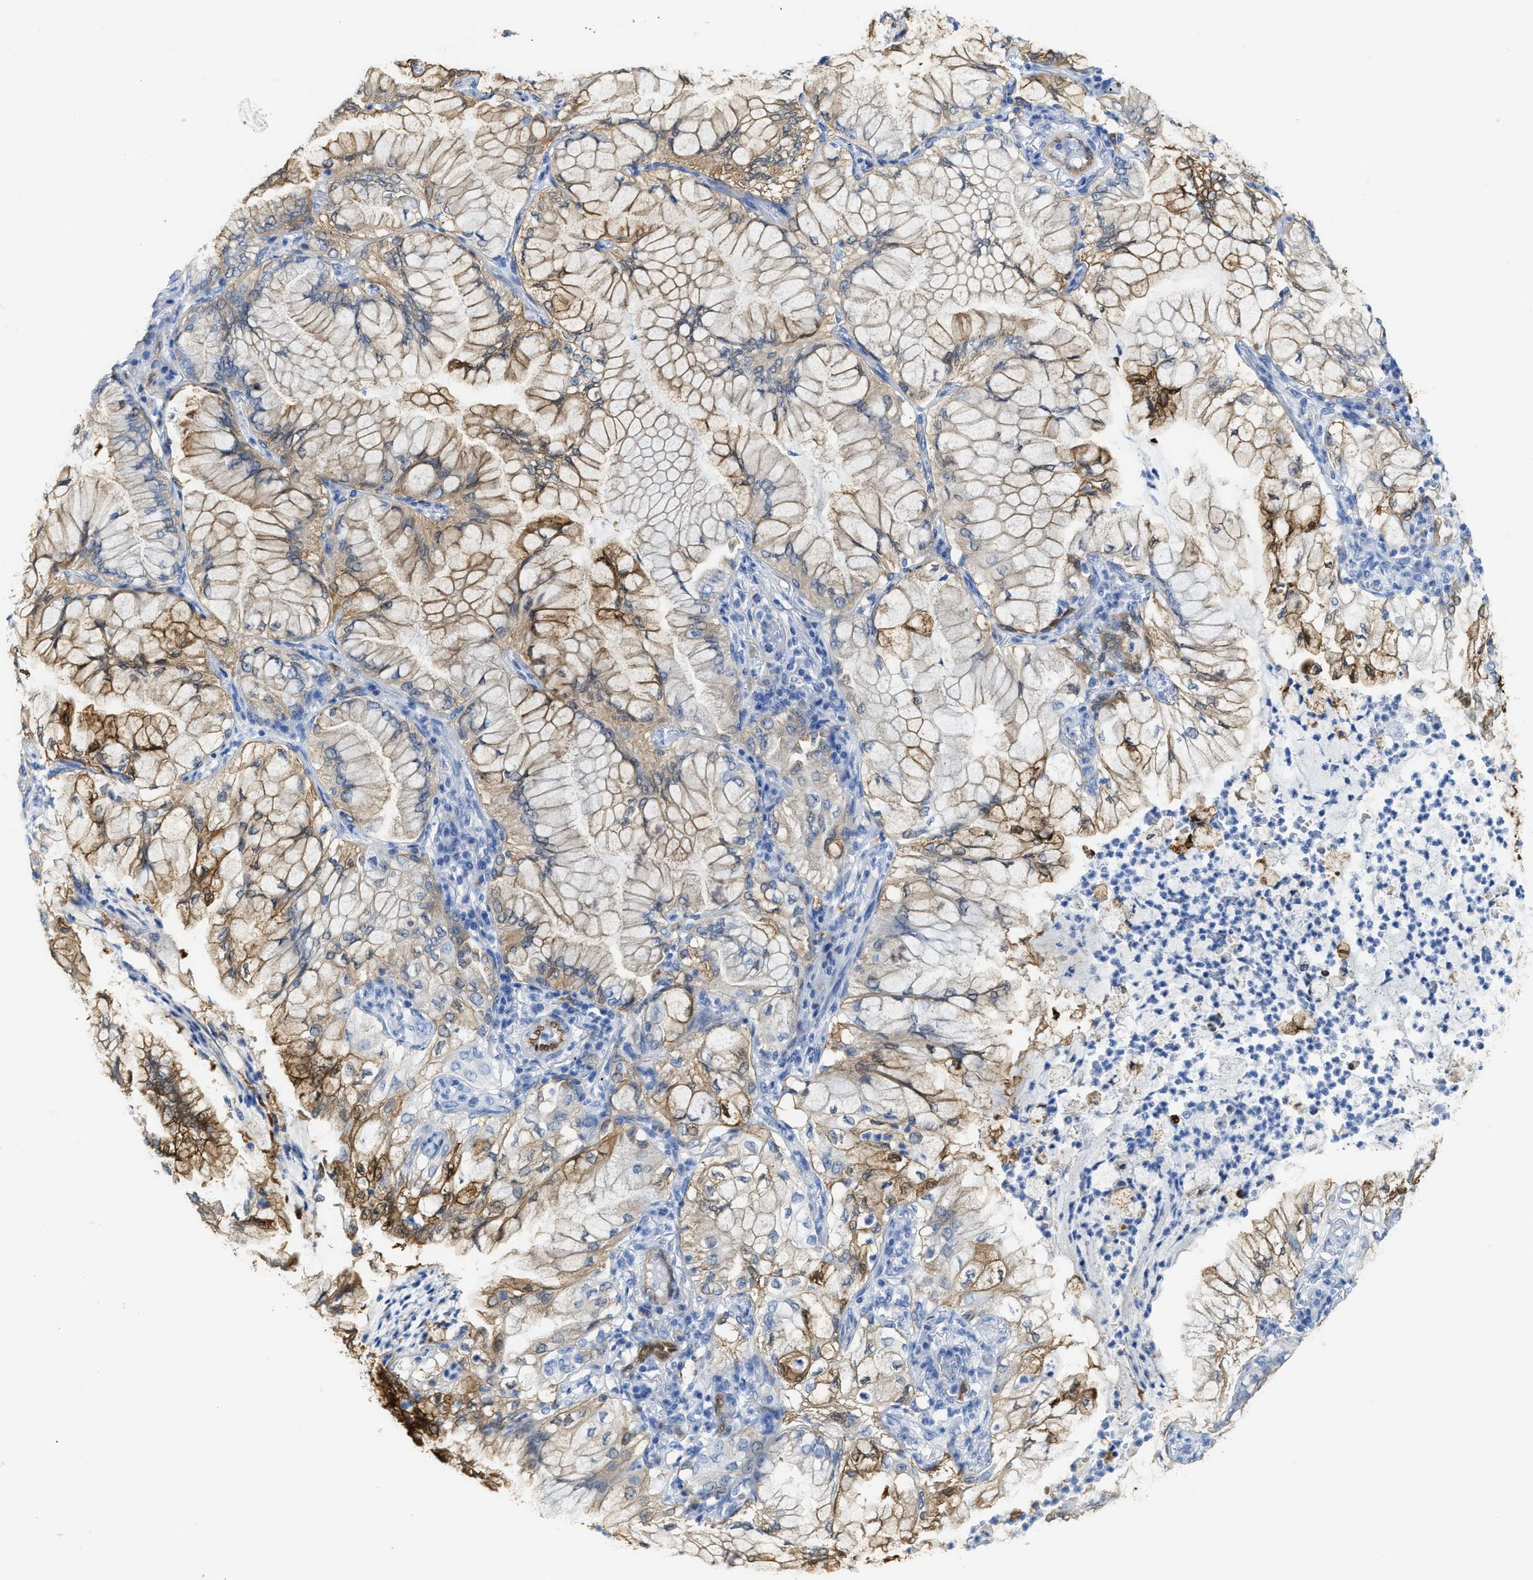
{"staining": {"intensity": "moderate", "quantity": "25%-75%", "location": "cytoplasmic/membranous"}, "tissue": "lung cancer", "cell_type": "Tumor cells", "image_type": "cancer", "snomed": [{"axis": "morphology", "description": "Adenocarcinoma, NOS"}, {"axis": "topography", "description": "Lung"}], "caption": "Moderate cytoplasmic/membranous positivity is seen in about 25%-75% of tumor cells in adenocarcinoma (lung).", "gene": "ASS1", "patient": {"sex": "female", "age": 70}}